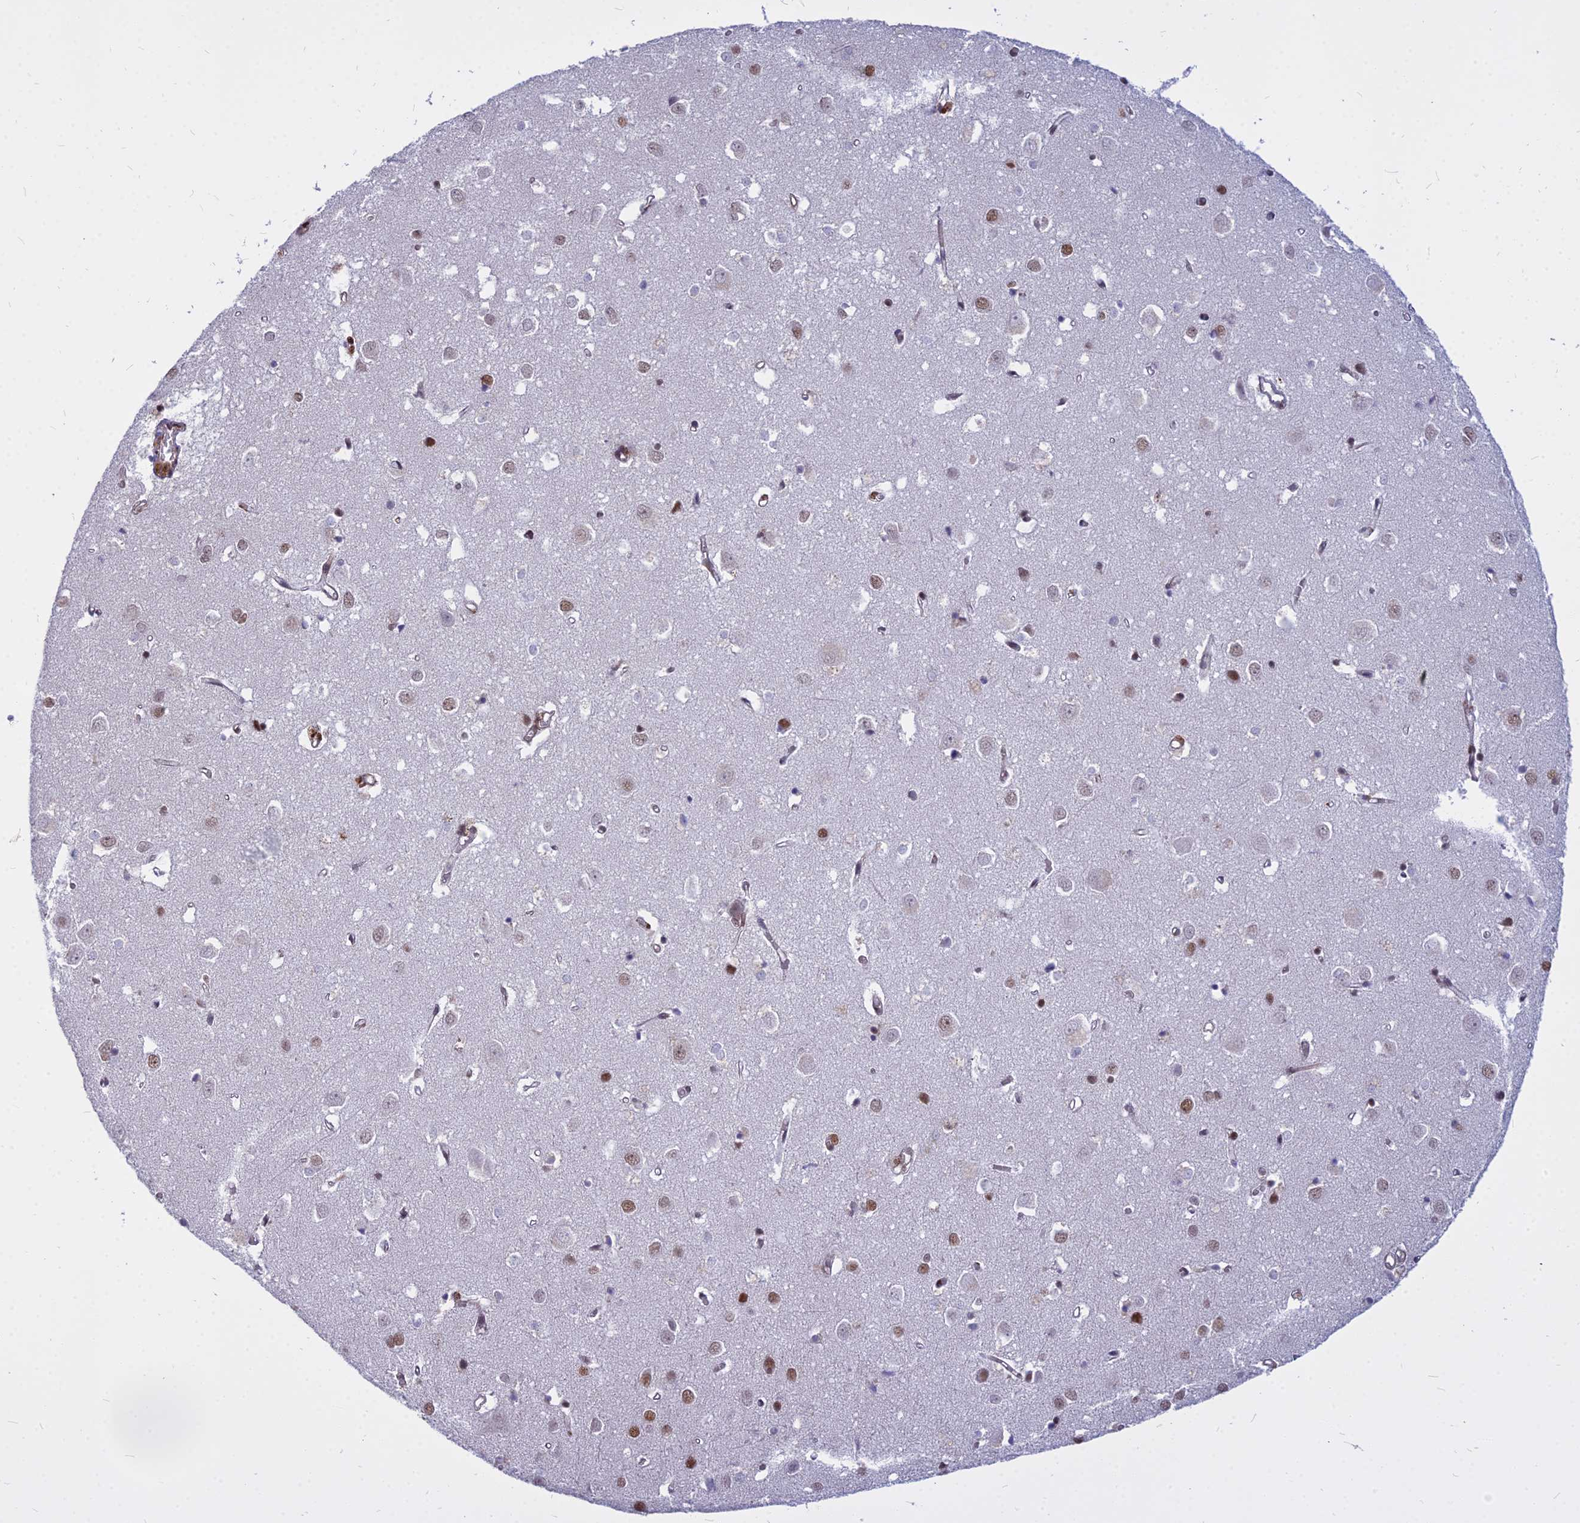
{"staining": {"intensity": "negative", "quantity": "none", "location": "none"}, "tissue": "cerebral cortex", "cell_type": "Endothelial cells", "image_type": "normal", "snomed": [{"axis": "morphology", "description": "Normal tissue, NOS"}, {"axis": "topography", "description": "Cerebral cortex"}], "caption": "High magnification brightfield microscopy of normal cerebral cortex stained with DAB (3,3'-diaminobenzidine) (brown) and counterstained with hematoxylin (blue): endothelial cells show no significant staining.", "gene": "ALG10B", "patient": {"sex": "female", "age": 64}}